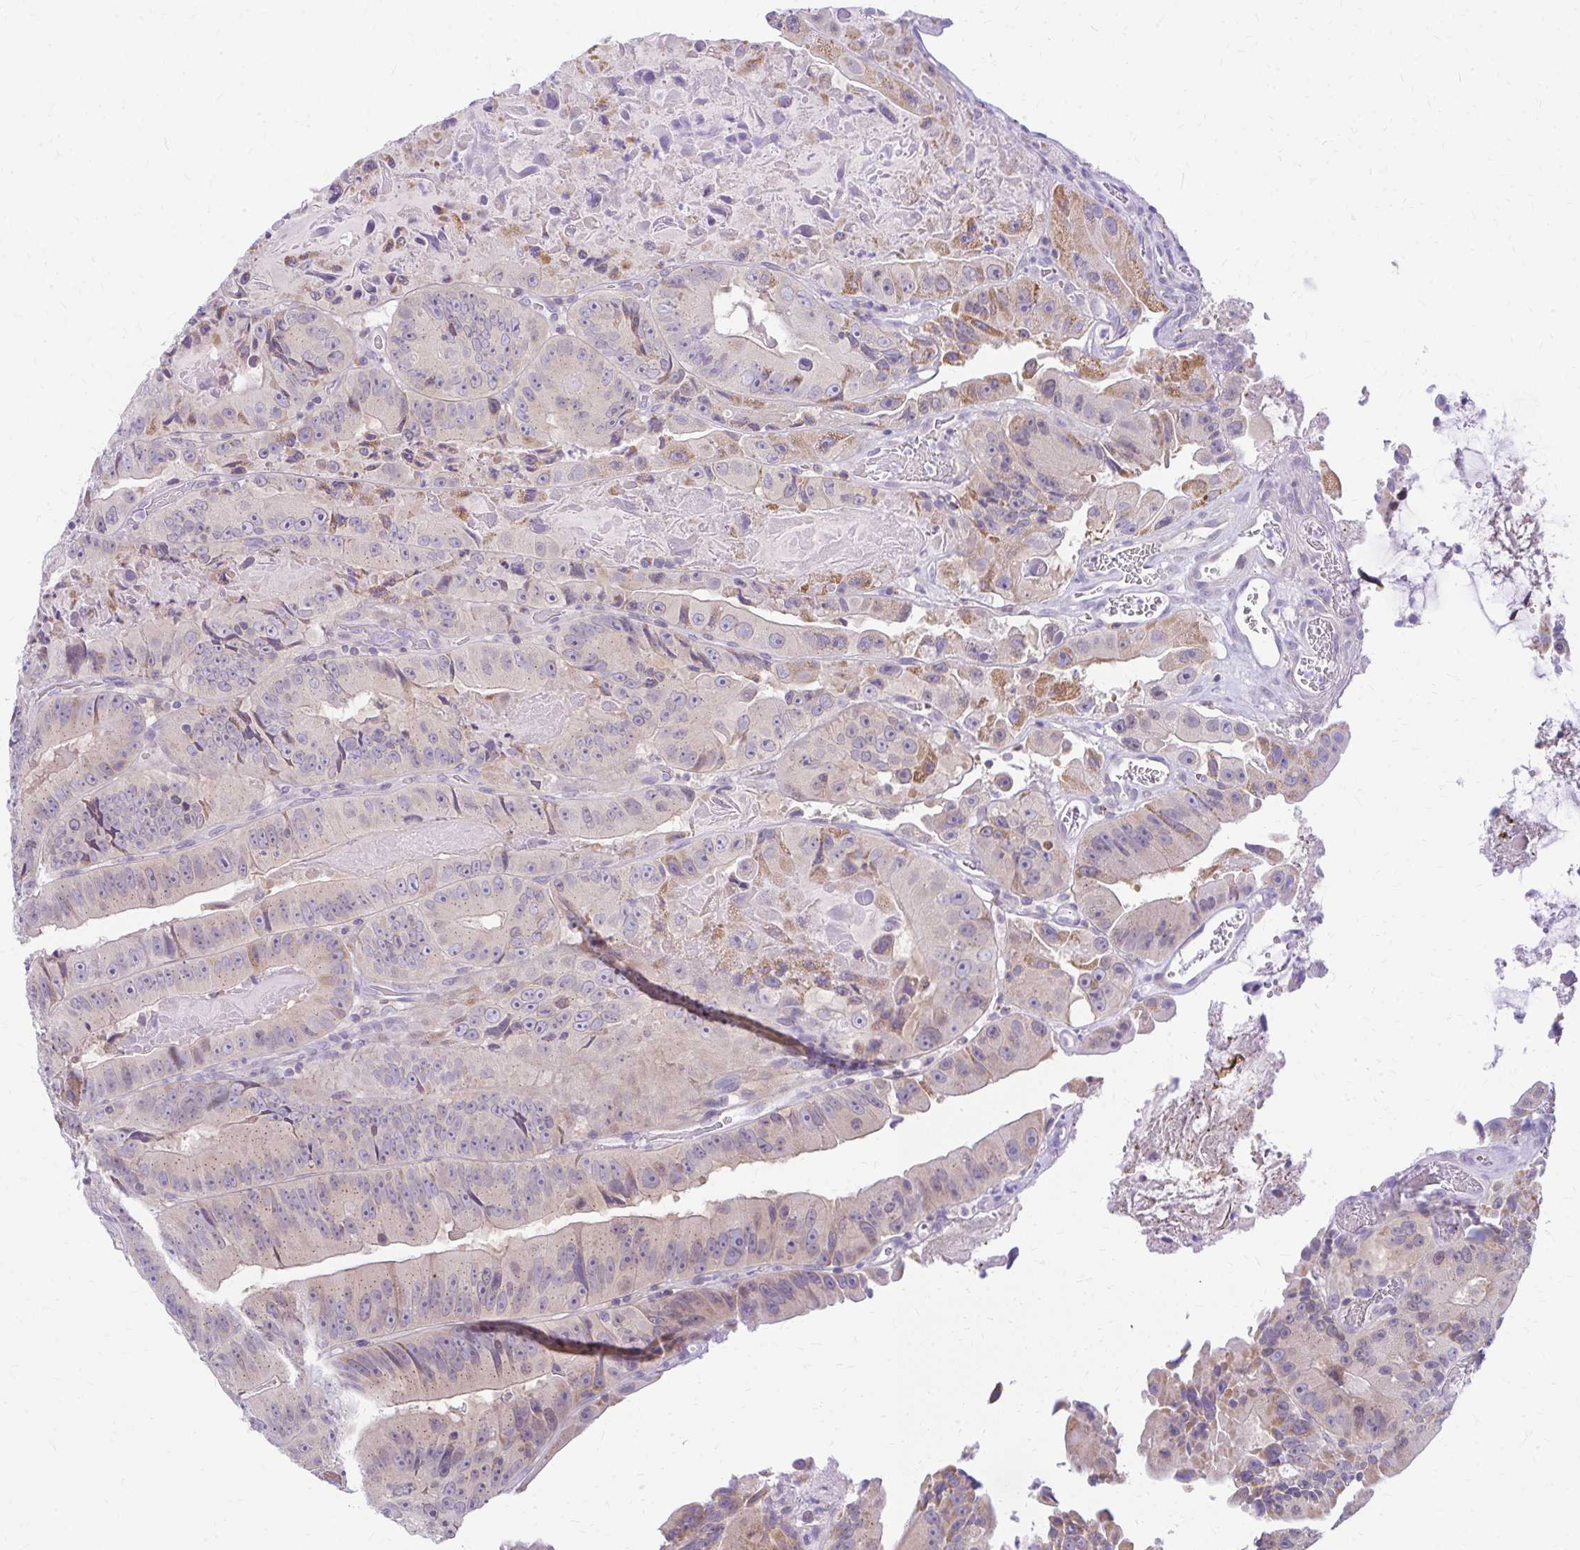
{"staining": {"intensity": "moderate", "quantity": "<25%", "location": "cytoplasmic/membranous"}, "tissue": "colorectal cancer", "cell_type": "Tumor cells", "image_type": "cancer", "snomed": [{"axis": "morphology", "description": "Adenocarcinoma, NOS"}, {"axis": "topography", "description": "Colon"}], "caption": "The micrograph displays staining of colorectal adenocarcinoma, revealing moderate cytoplasmic/membranous protein positivity (brown color) within tumor cells. The staining was performed using DAB to visualize the protein expression in brown, while the nuclei were stained in blue with hematoxylin (Magnification: 20x).", "gene": "RADIL", "patient": {"sex": "female", "age": 86}}